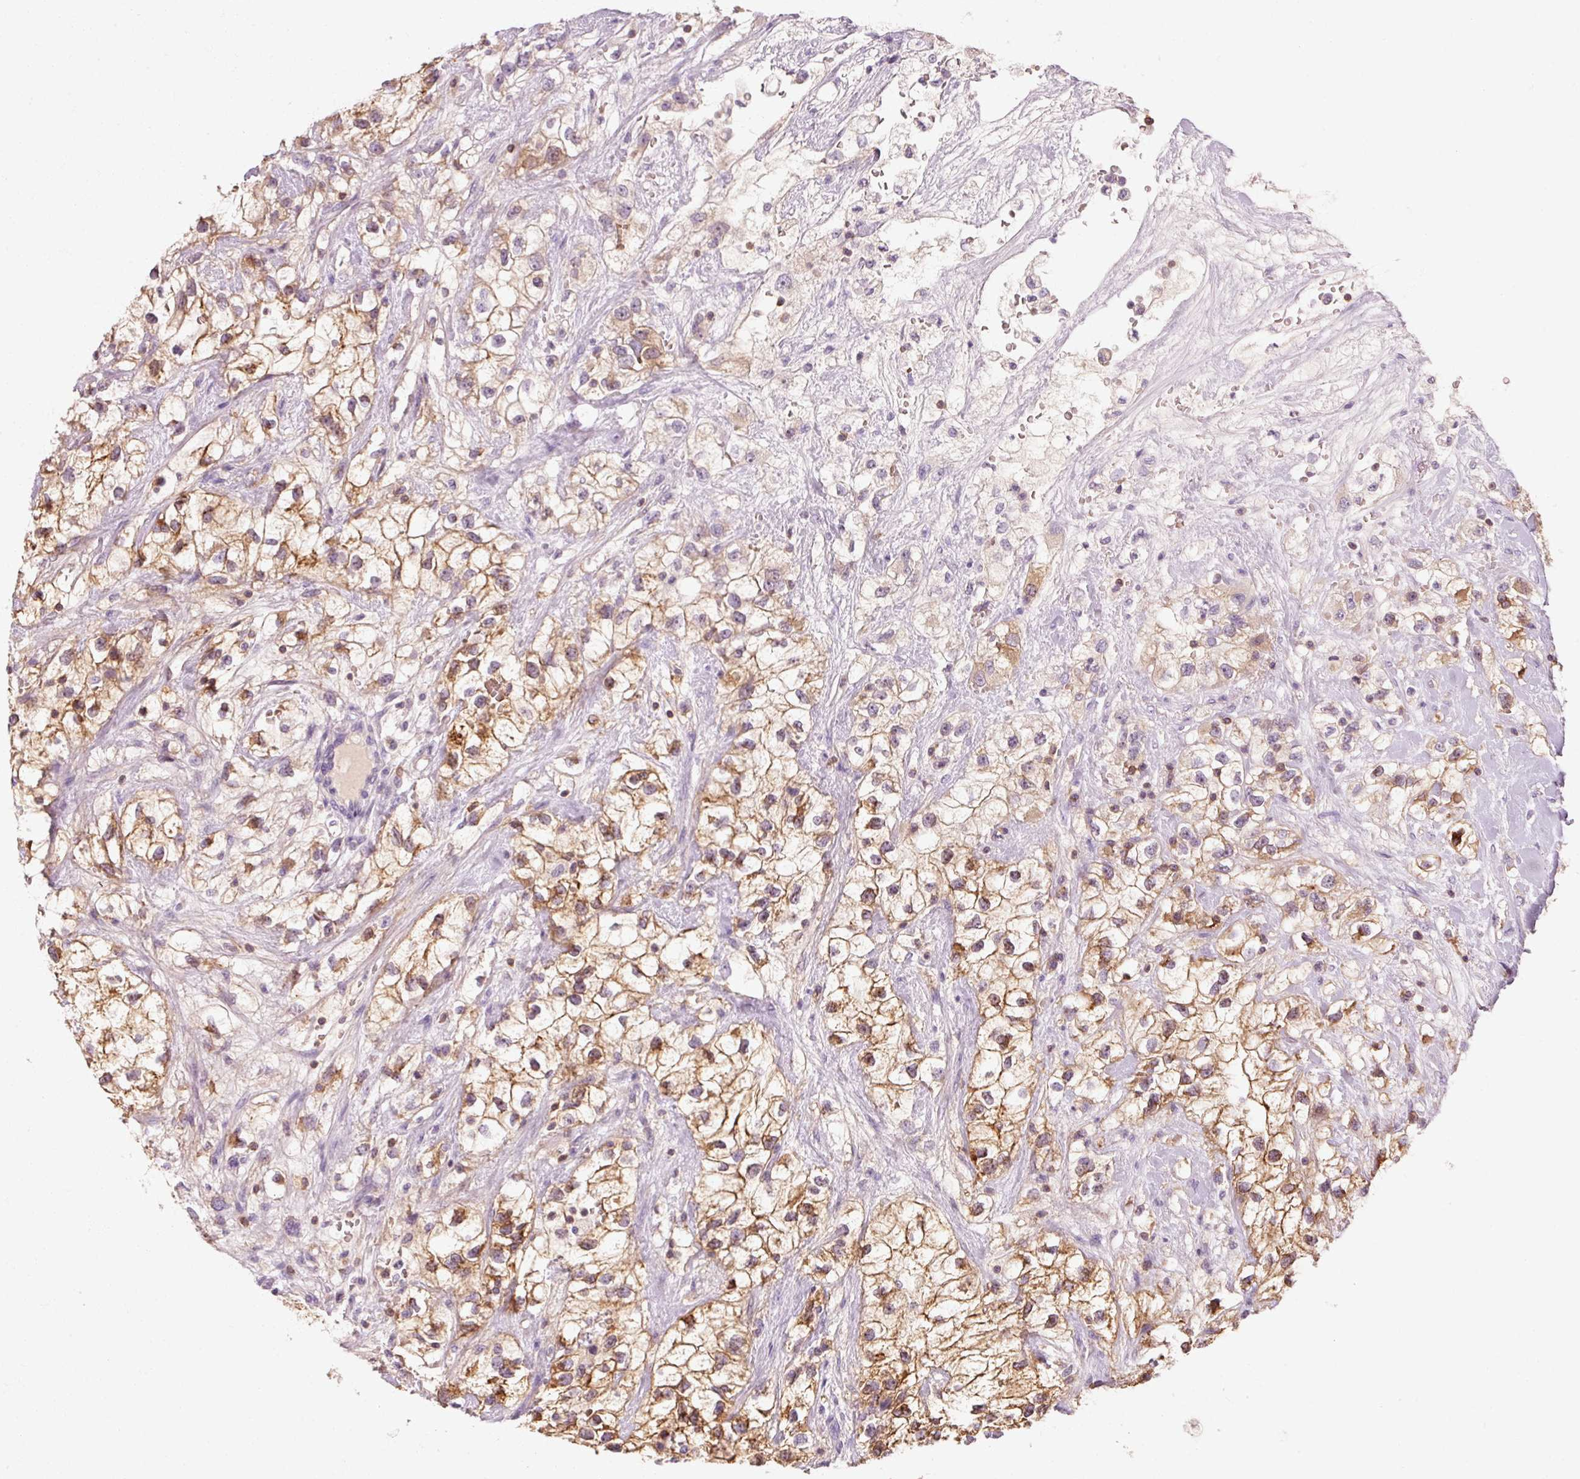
{"staining": {"intensity": "moderate", "quantity": ">75%", "location": "cytoplasmic/membranous"}, "tissue": "renal cancer", "cell_type": "Tumor cells", "image_type": "cancer", "snomed": [{"axis": "morphology", "description": "Adenocarcinoma, NOS"}, {"axis": "topography", "description": "Kidney"}], "caption": "Tumor cells demonstrate medium levels of moderate cytoplasmic/membranous positivity in about >75% of cells in human renal adenocarcinoma.", "gene": "OR8K1", "patient": {"sex": "male", "age": 59}}